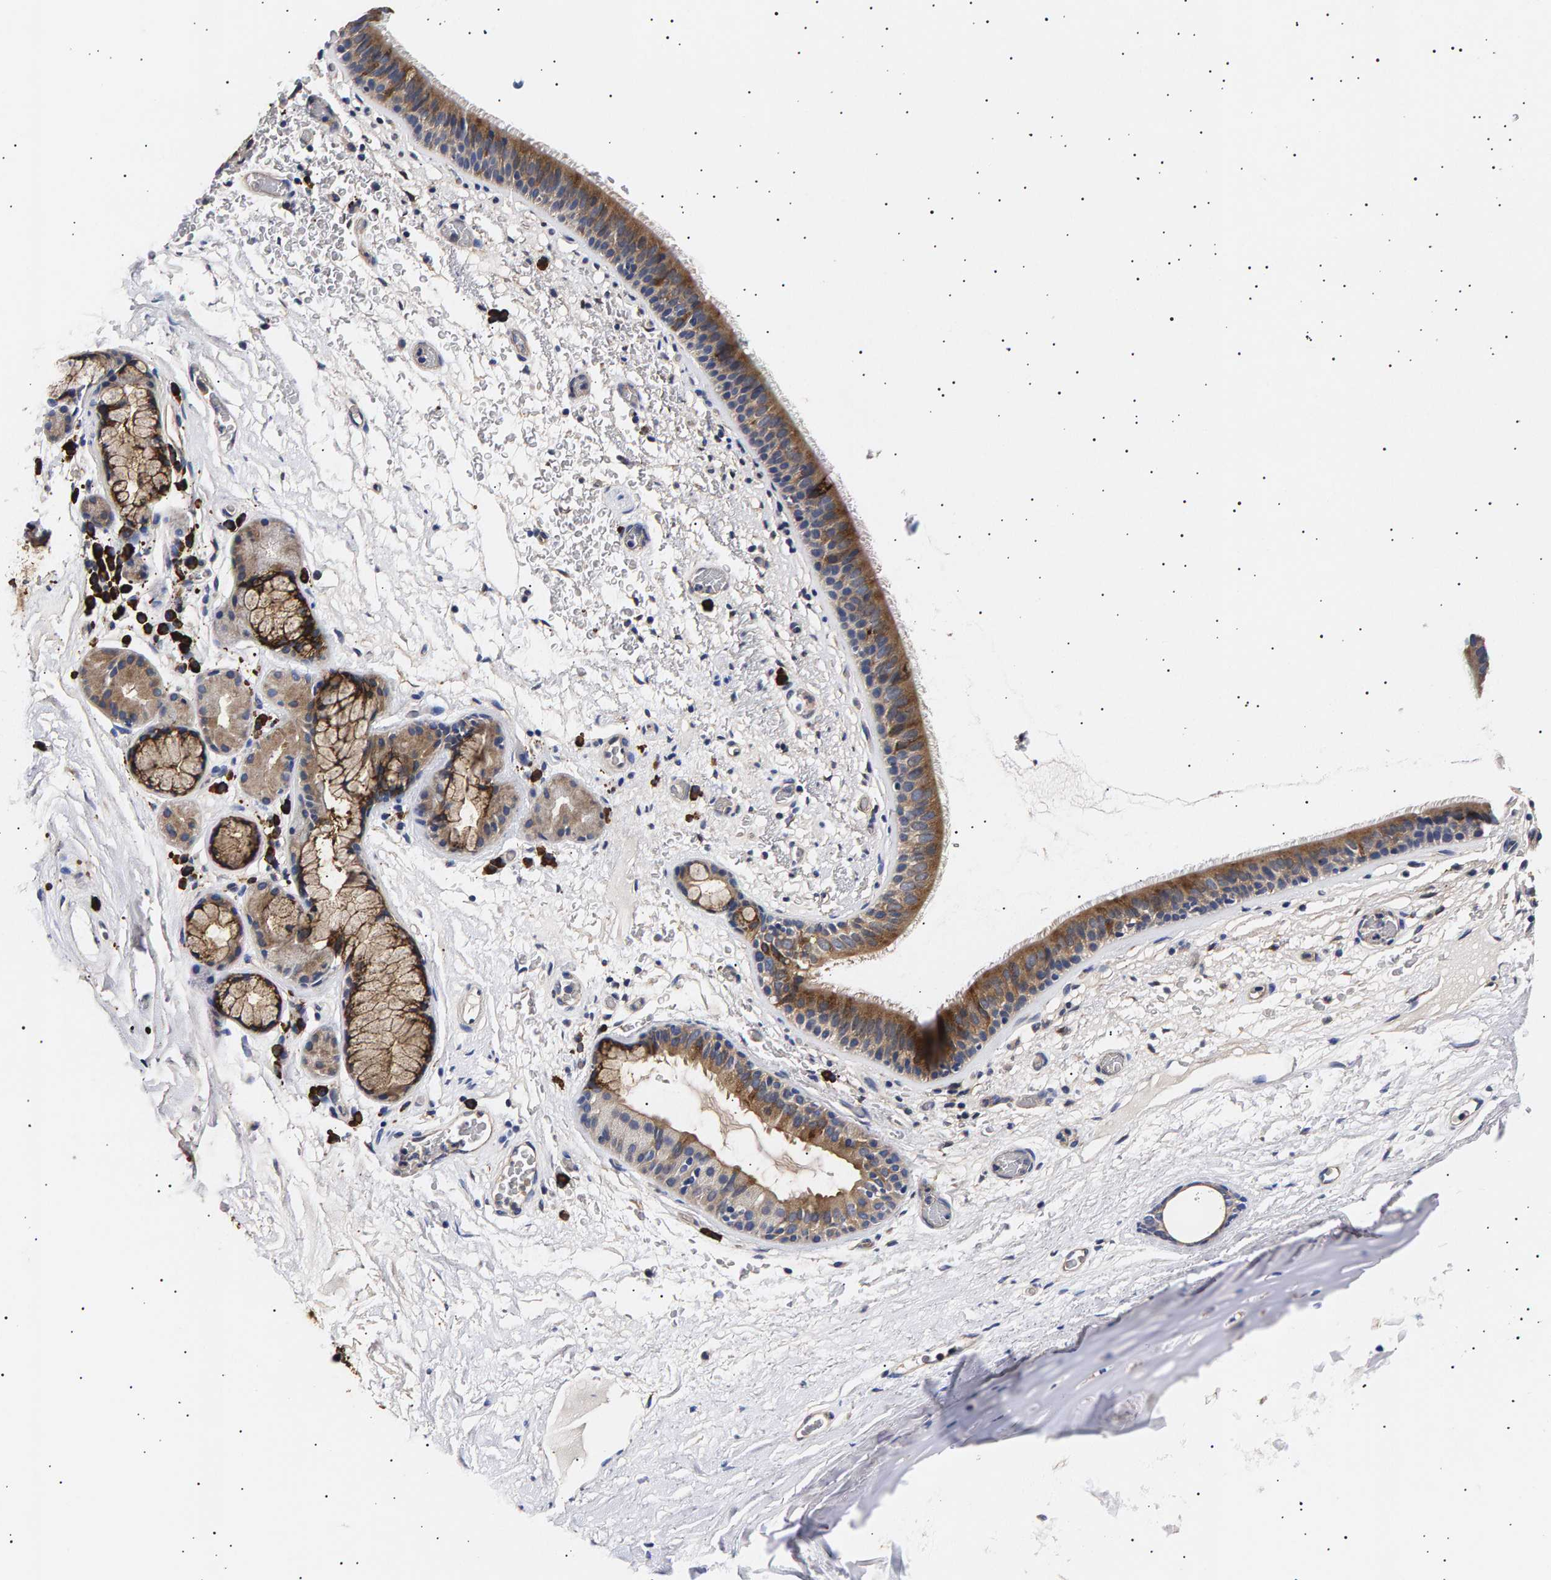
{"staining": {"intensity": "moderate", "quantity": ">75%", "location": "cytoplasmic/membranous"}, "tissue": "bronchus", "cell_type": "Respiratory epithelial cells", "image_type": "normal", "snomed": [{"axis": "morphology", "description": "Normal tissue, NOS"}, {"axis": "topography", "description": "Cartilage tissue"}], "caption": "Immunohistochemistry (IHC) image of benign bronchus stained for a protein (brown), which reveals medium levels of moderate cytoplasmic/membranous expression in about >75% of respiratory epithelial cells.", "gene": "ANKRD40", "patient": {"sex": "female", "age": 63}}